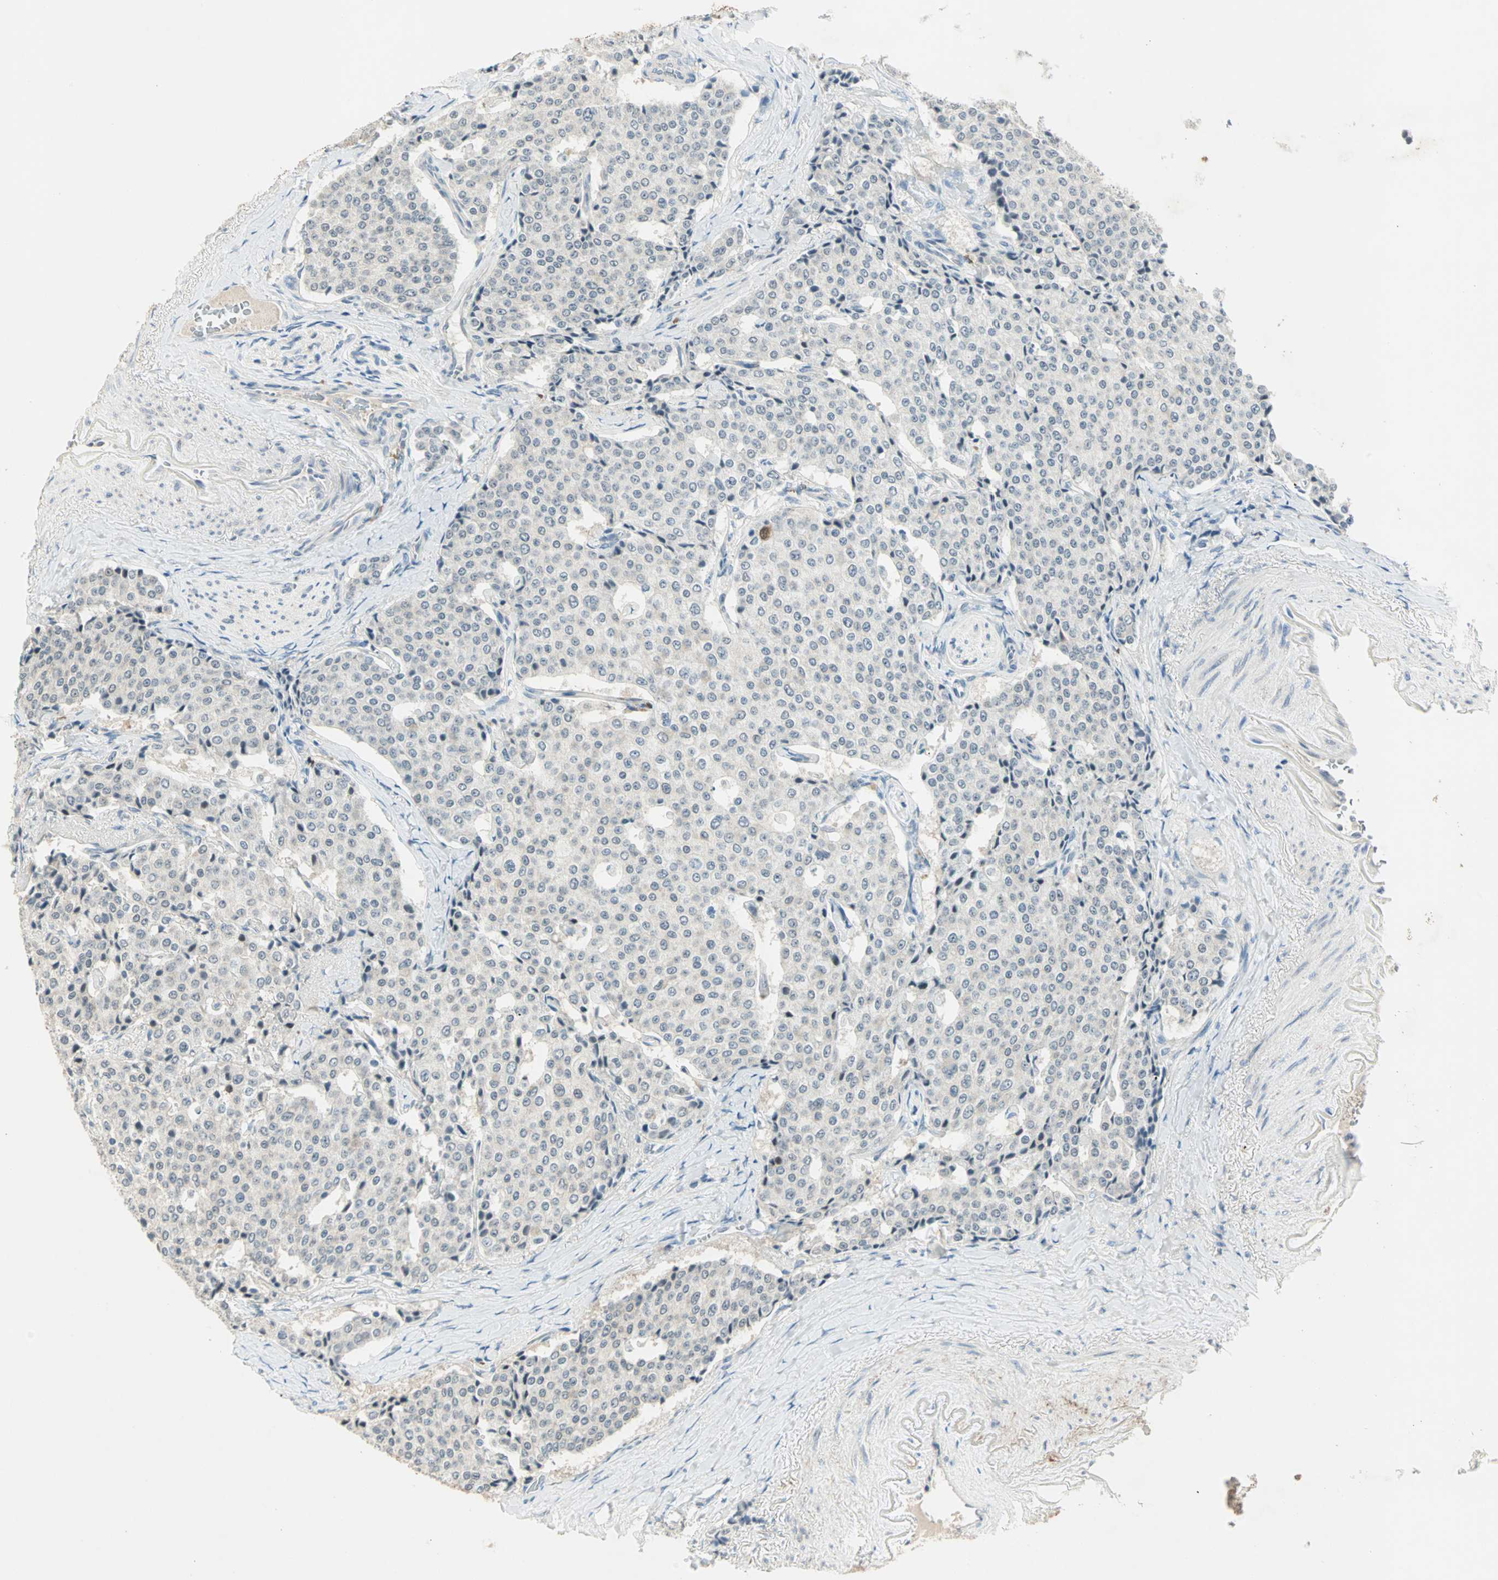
{"staining": {"intensity": "weak", "quantity": "<25%", "location": "cytoplasmic/membranous"}, "tissue": "carcinoid", "cell_type": "Tumor cells", "image_type": "cancer", "snomed": [{"axis": "morphology", "description": "Carcinoid, malignant, NOS"}, {"axis": "topography", "description": "Colon"}], "caption": "A high-resolution histopathology image shows immunohistochemistry (IHC) staining of carcinoid, which exhibits no significant staining in tumor cells. The staining is performed using DAB brown chromogen with nuclei counter-stained in using hematoxylin.", "gene": "RTL6", "patient": {"sex": "female", "age": 61}}